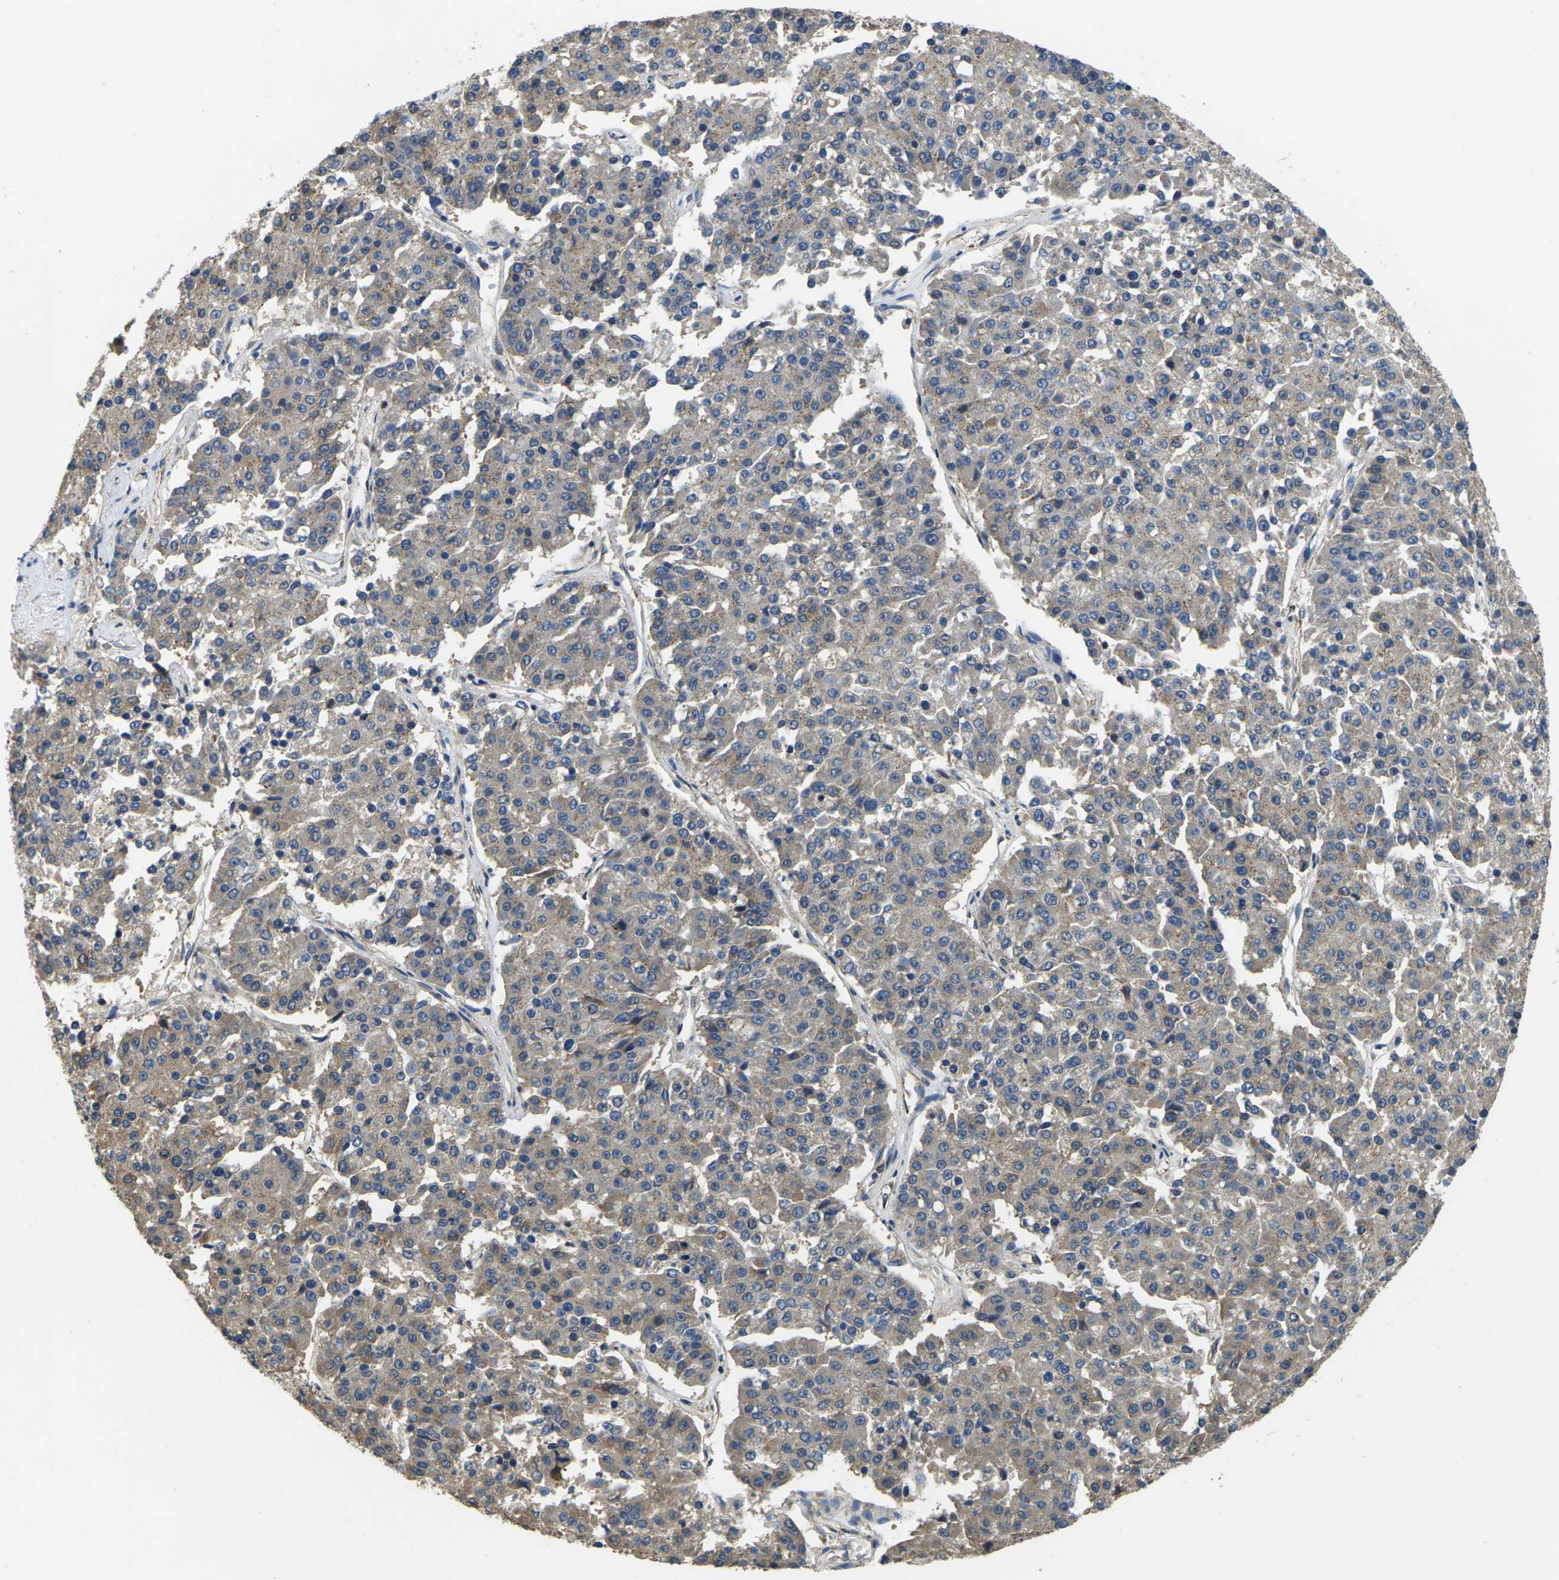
{"staining": {"intensity": "moderate", "quantity": "<25%", "location": "cytoplasmic/membranous"}, "tissue": "pancreatic cancer", "cell_type": "Tumor cells", "image_type": "cancer", "snomed": [{"axis": "morphology", "description": "Adenocarcinoma, NOS"}, {"axis": "topography", "description": "Pancreas"}], "caption": "A high-resolution photomicrograph shows IHC staining of adenocarcinoma (pancreatic), which reveals moderate cytoplasmic/membranous staining in about <25% of tumor cells. The protein is shown in brown color, while the nuclei are stained blue.", "gene": "TMCC2", "patient": {"sex": "male", "age": 50}}